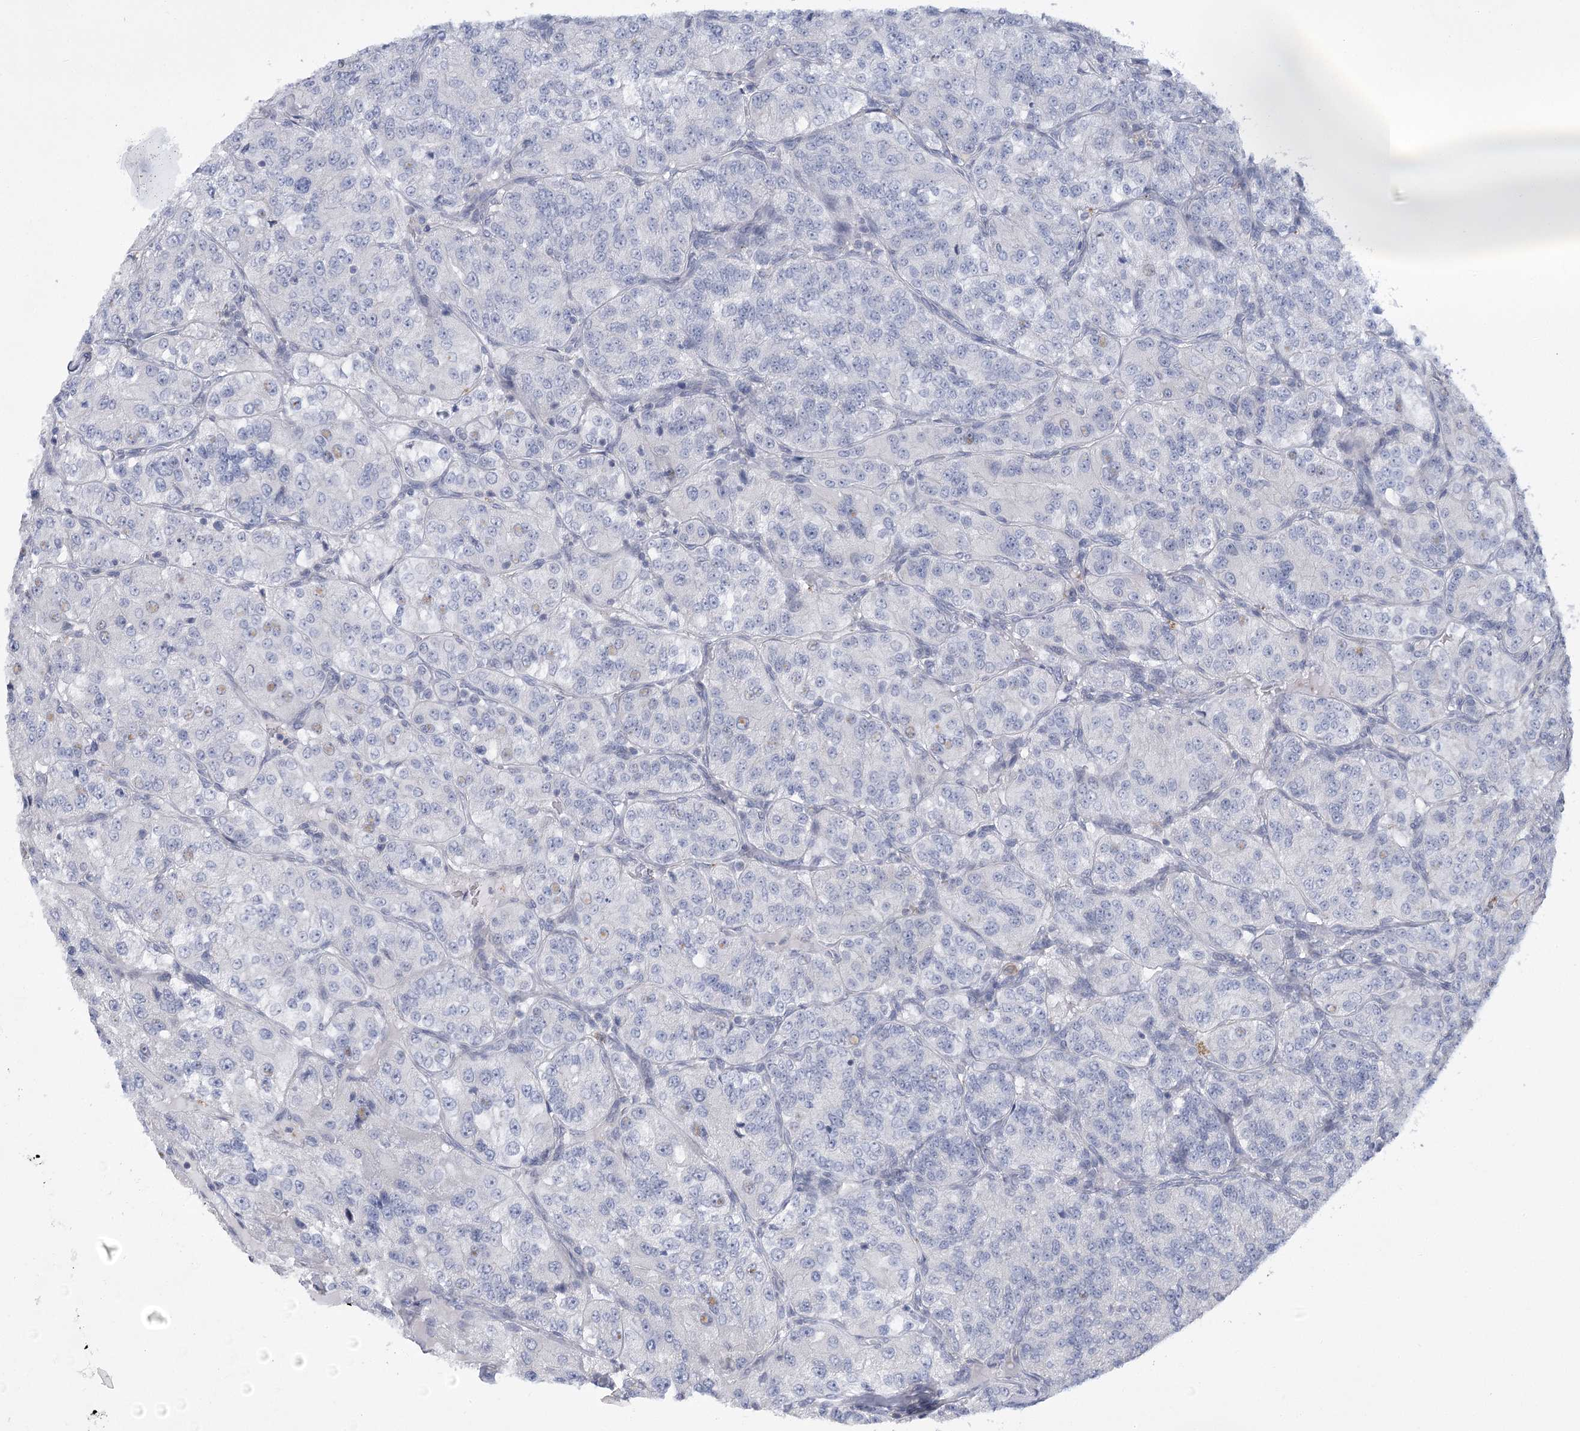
{"staining": {"intensity": "negative", "quantity": "none", "location": "none"}, "tissue": "renal cancer", "cell_type": "Tumor cells", "image_type": "cancer", "snomed": [{"axis": "morphology", "description": "Adenocarcinoma, NOS"}, {"axis": "topography", "description": "Kidney"}], "caption": "Immunohistochemistry (IHC) of human renal cancer (adenocarcinoma) demonstrates no expression in tumor cells.", "gene": "FAM76B", "patient": {"sex": "female", "age": 63}}